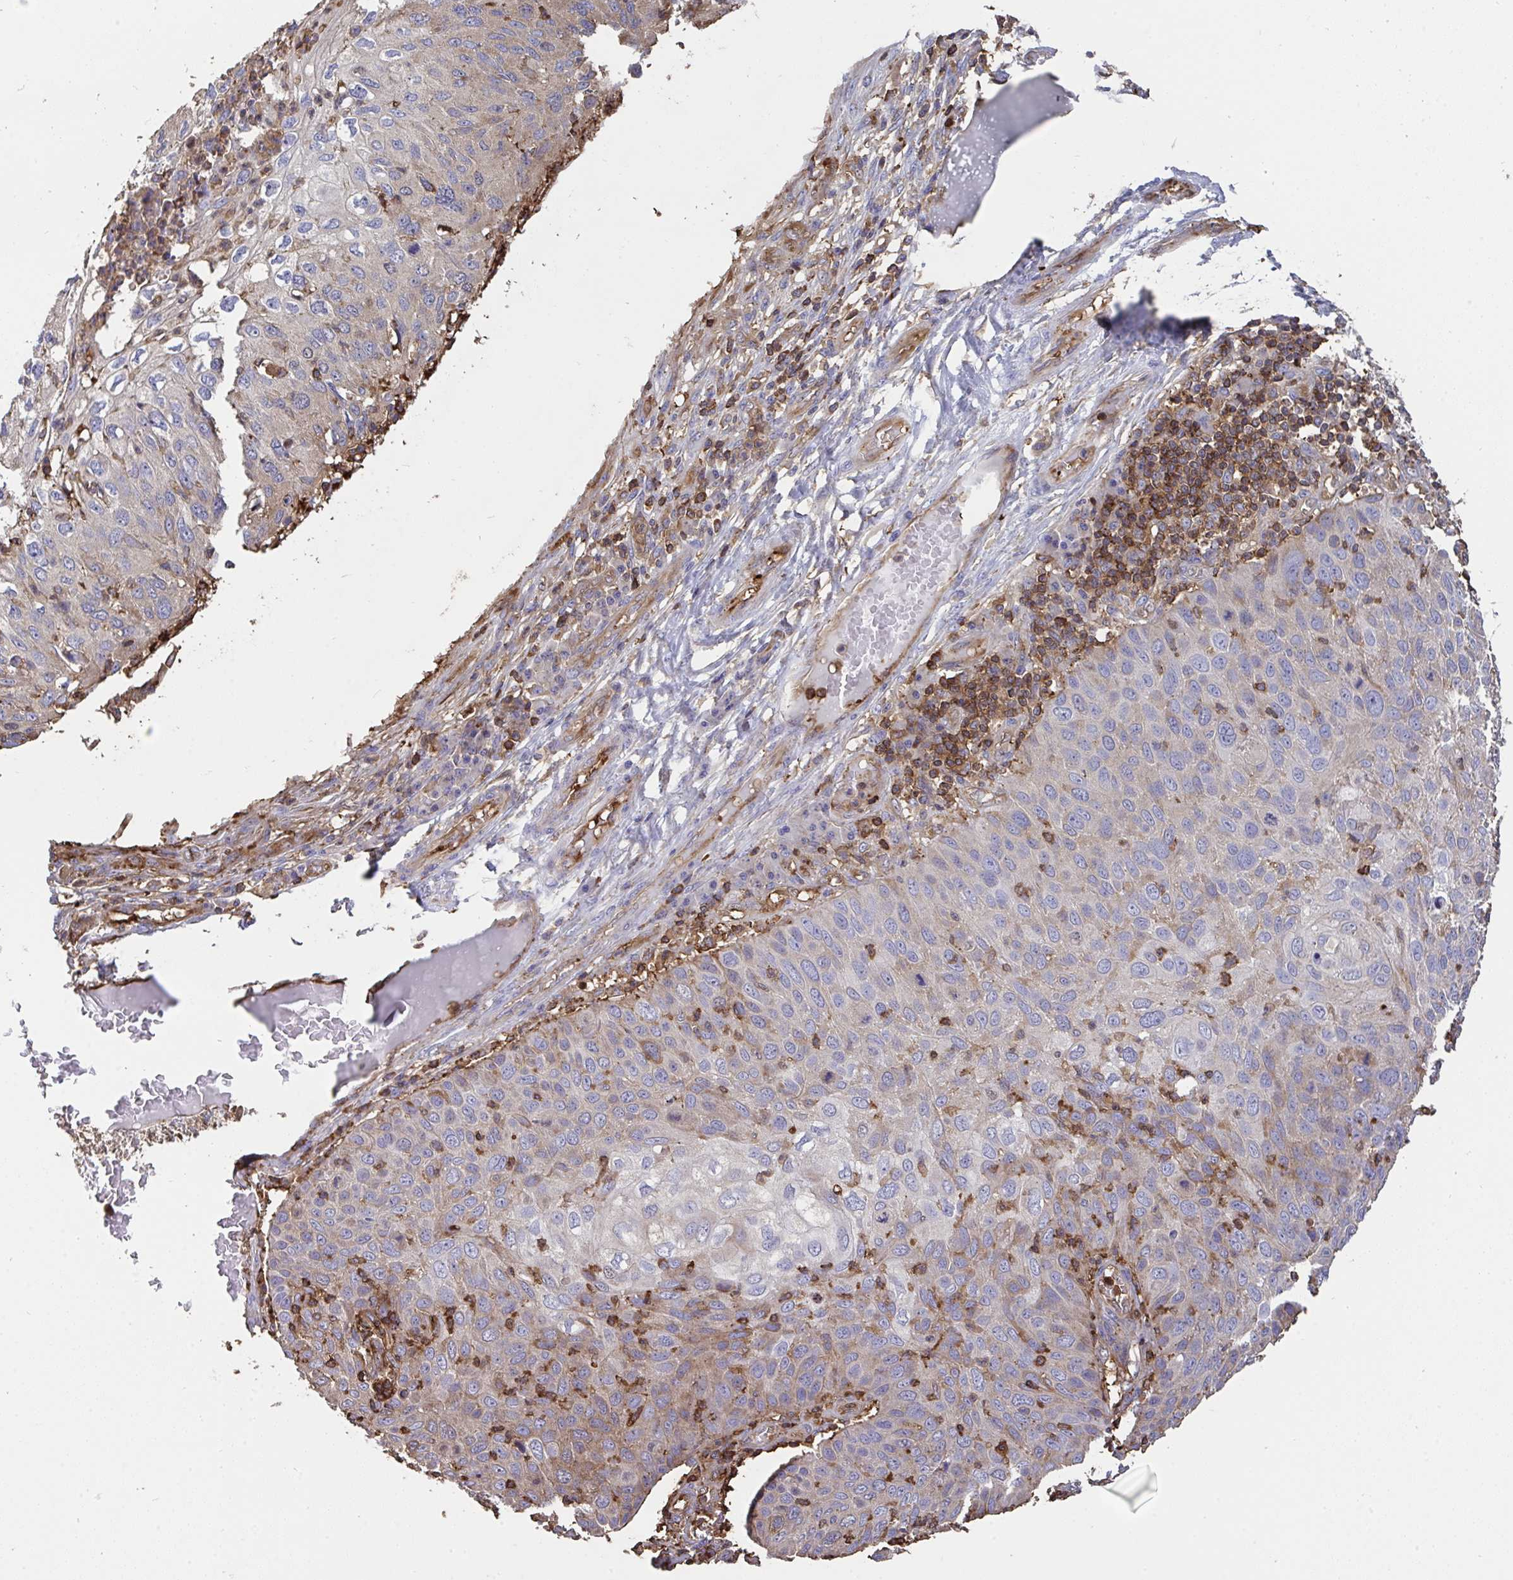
{"staining": {"intensity": "negative", "quantity": "none", "location": "none"}, "tissue": "skin cancer", "cell_type": "Tumor cells", "image_type": "cancer", "snomed": [{"axis": "morphology", "description": "Squamous cell carcinoma, NOS"}, {"axis": "topography", "description": "Skin"}], "caption": "Image shows no protein staining in tumor cells of skin cancer (squamous cell carcinoma) tissue.", "gene": "CFL1", "patient": {"sex": "male", "age": 87}}